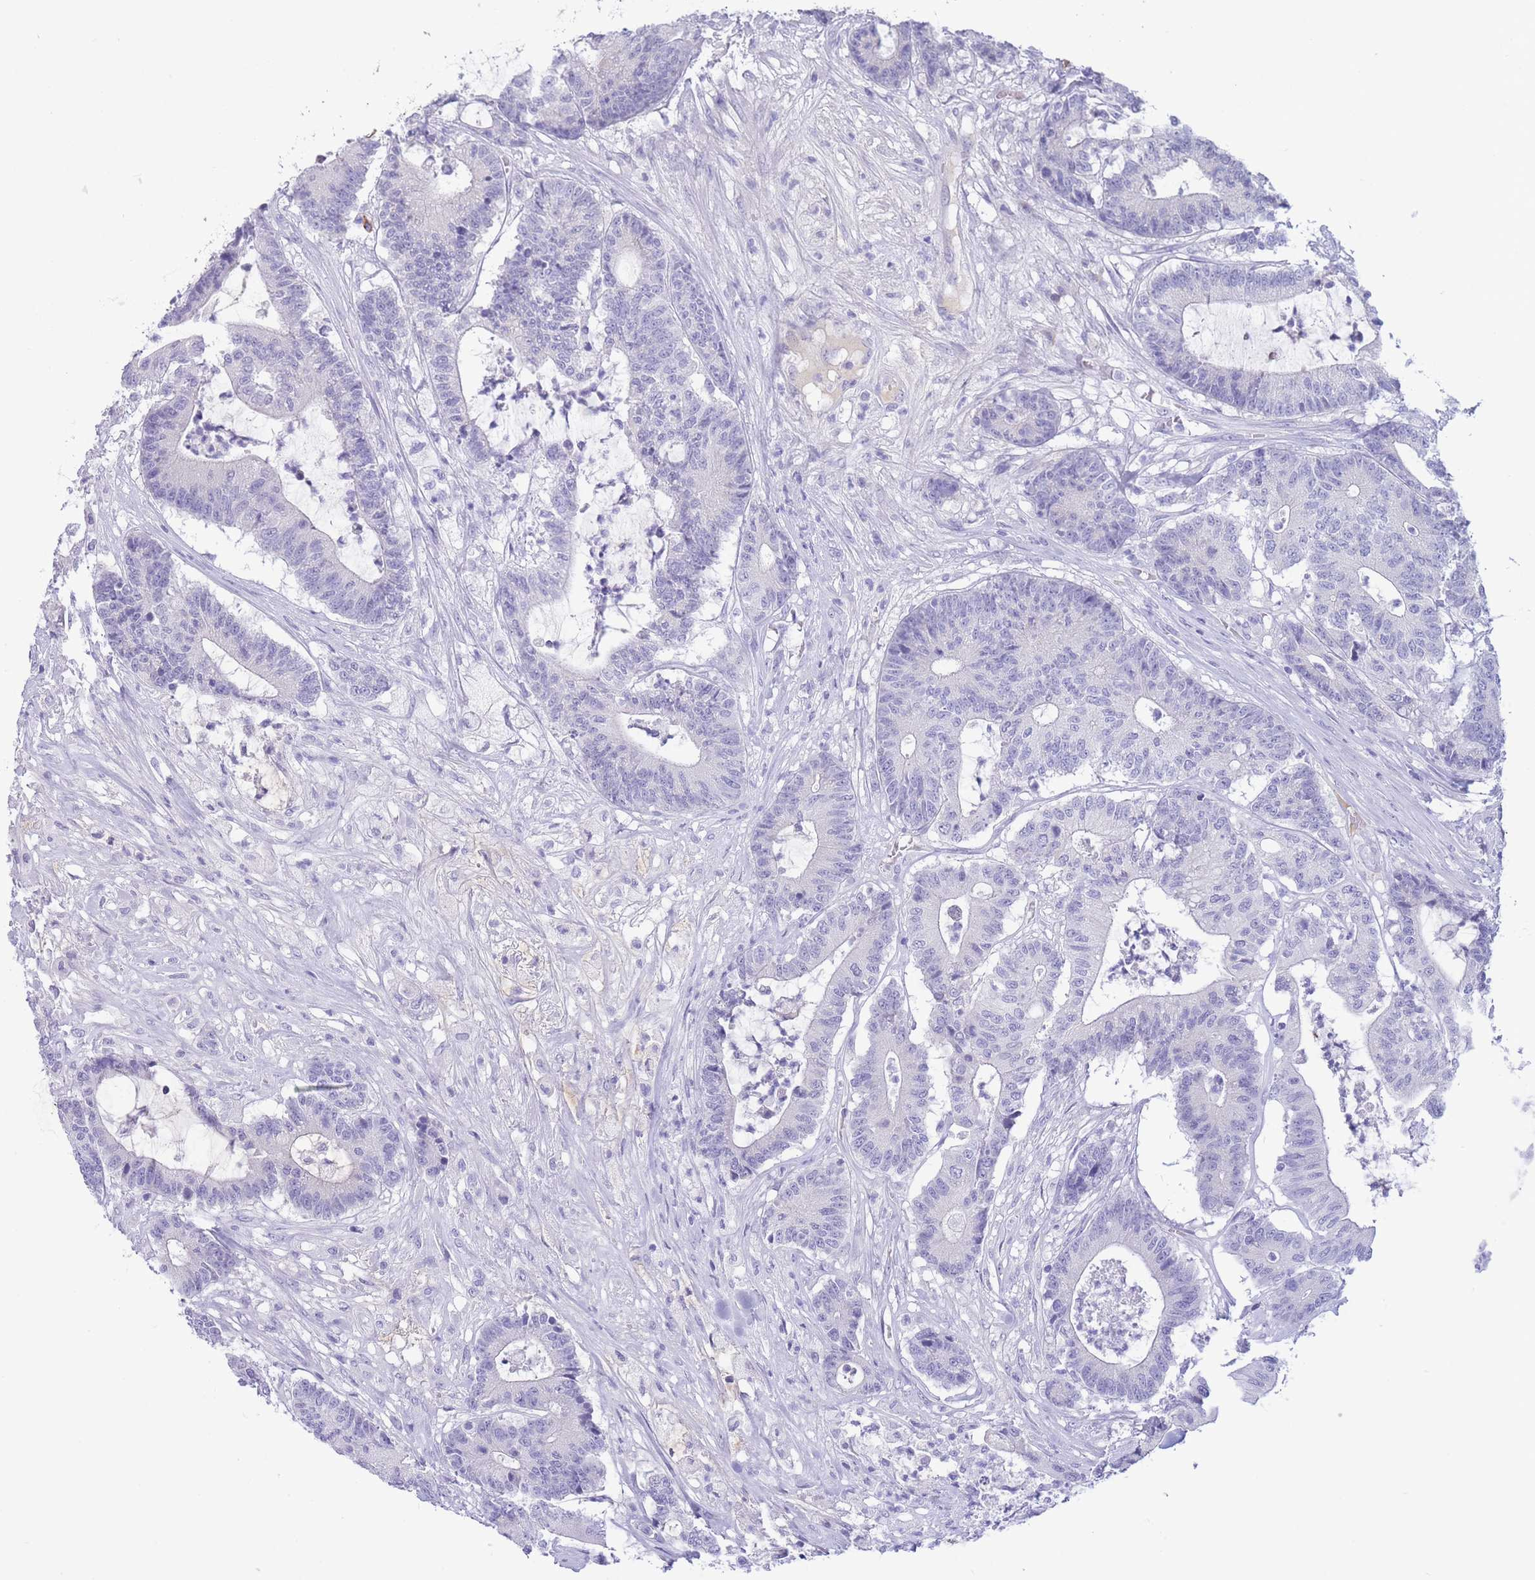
{"staining": {"intensity": "negative", "quantity": "none", "location": "none"}, "tissue": "colorectal cancer", "cell_type": "Tumor cells", "image_type": "cancer", "snomed": [{"axis": "morphology", "description": "Adenocarcinoma, NOS"}, {"axis": "topography", "description": "Colon"}], "caption": "The image displays no significant staining in tumor cells of colorectal cancer (adenocarcinoma). Nuclei are stained in blue.", "gene": "ASAP3", "patient": {"sex": "female", "age": 84}}